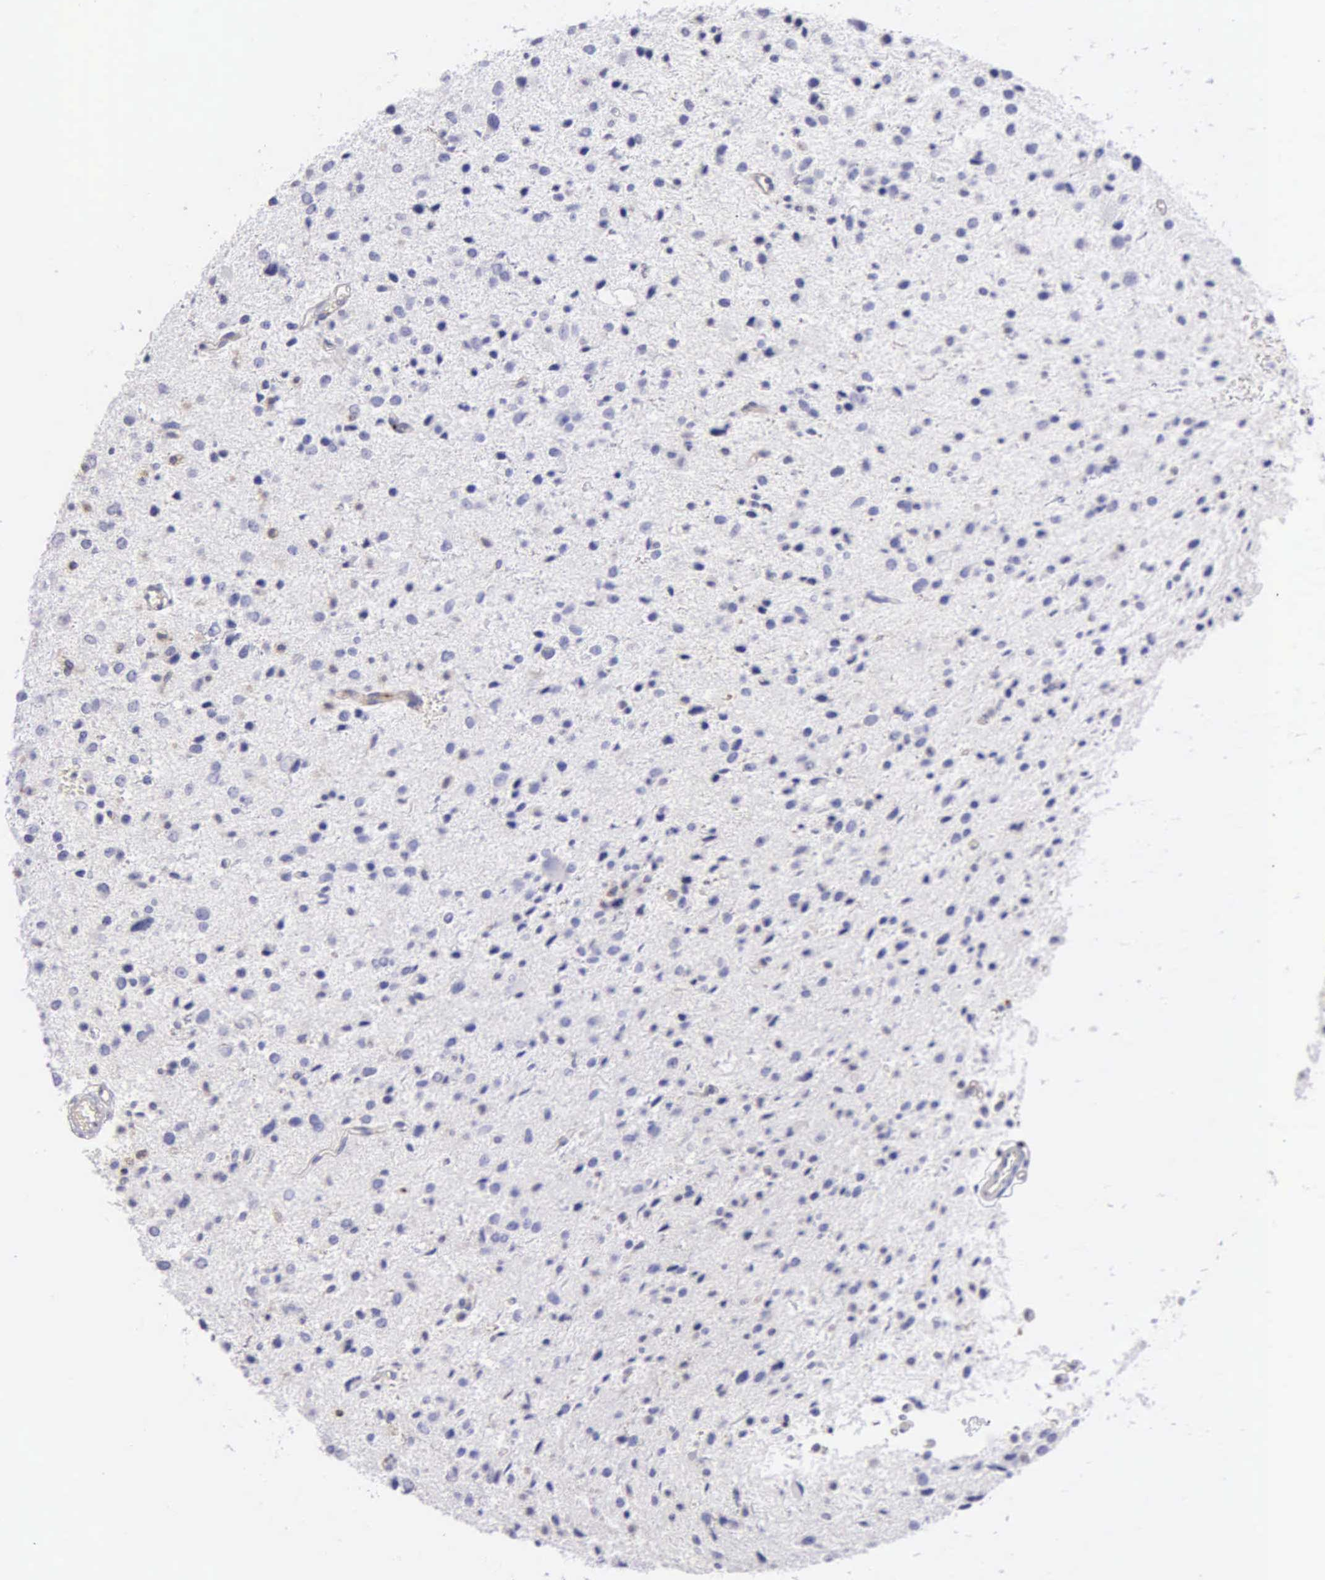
{"staining": {"intensity": "negative", "quantity": "none", "location": "none"}, "tissue": "glioma", "cell_type": "Tumor cells", "image_type": "cancer", "snomed": [{"axis": "morphology", "description": "Glioma, malignant, Low grade"}, {"axis": "topography", "description": "Brain"}], "caption": "Tumor cells show no significant protein staining in glioma.", "gene": "SRGN", "patient": {"sex": "female", "age": 46}}